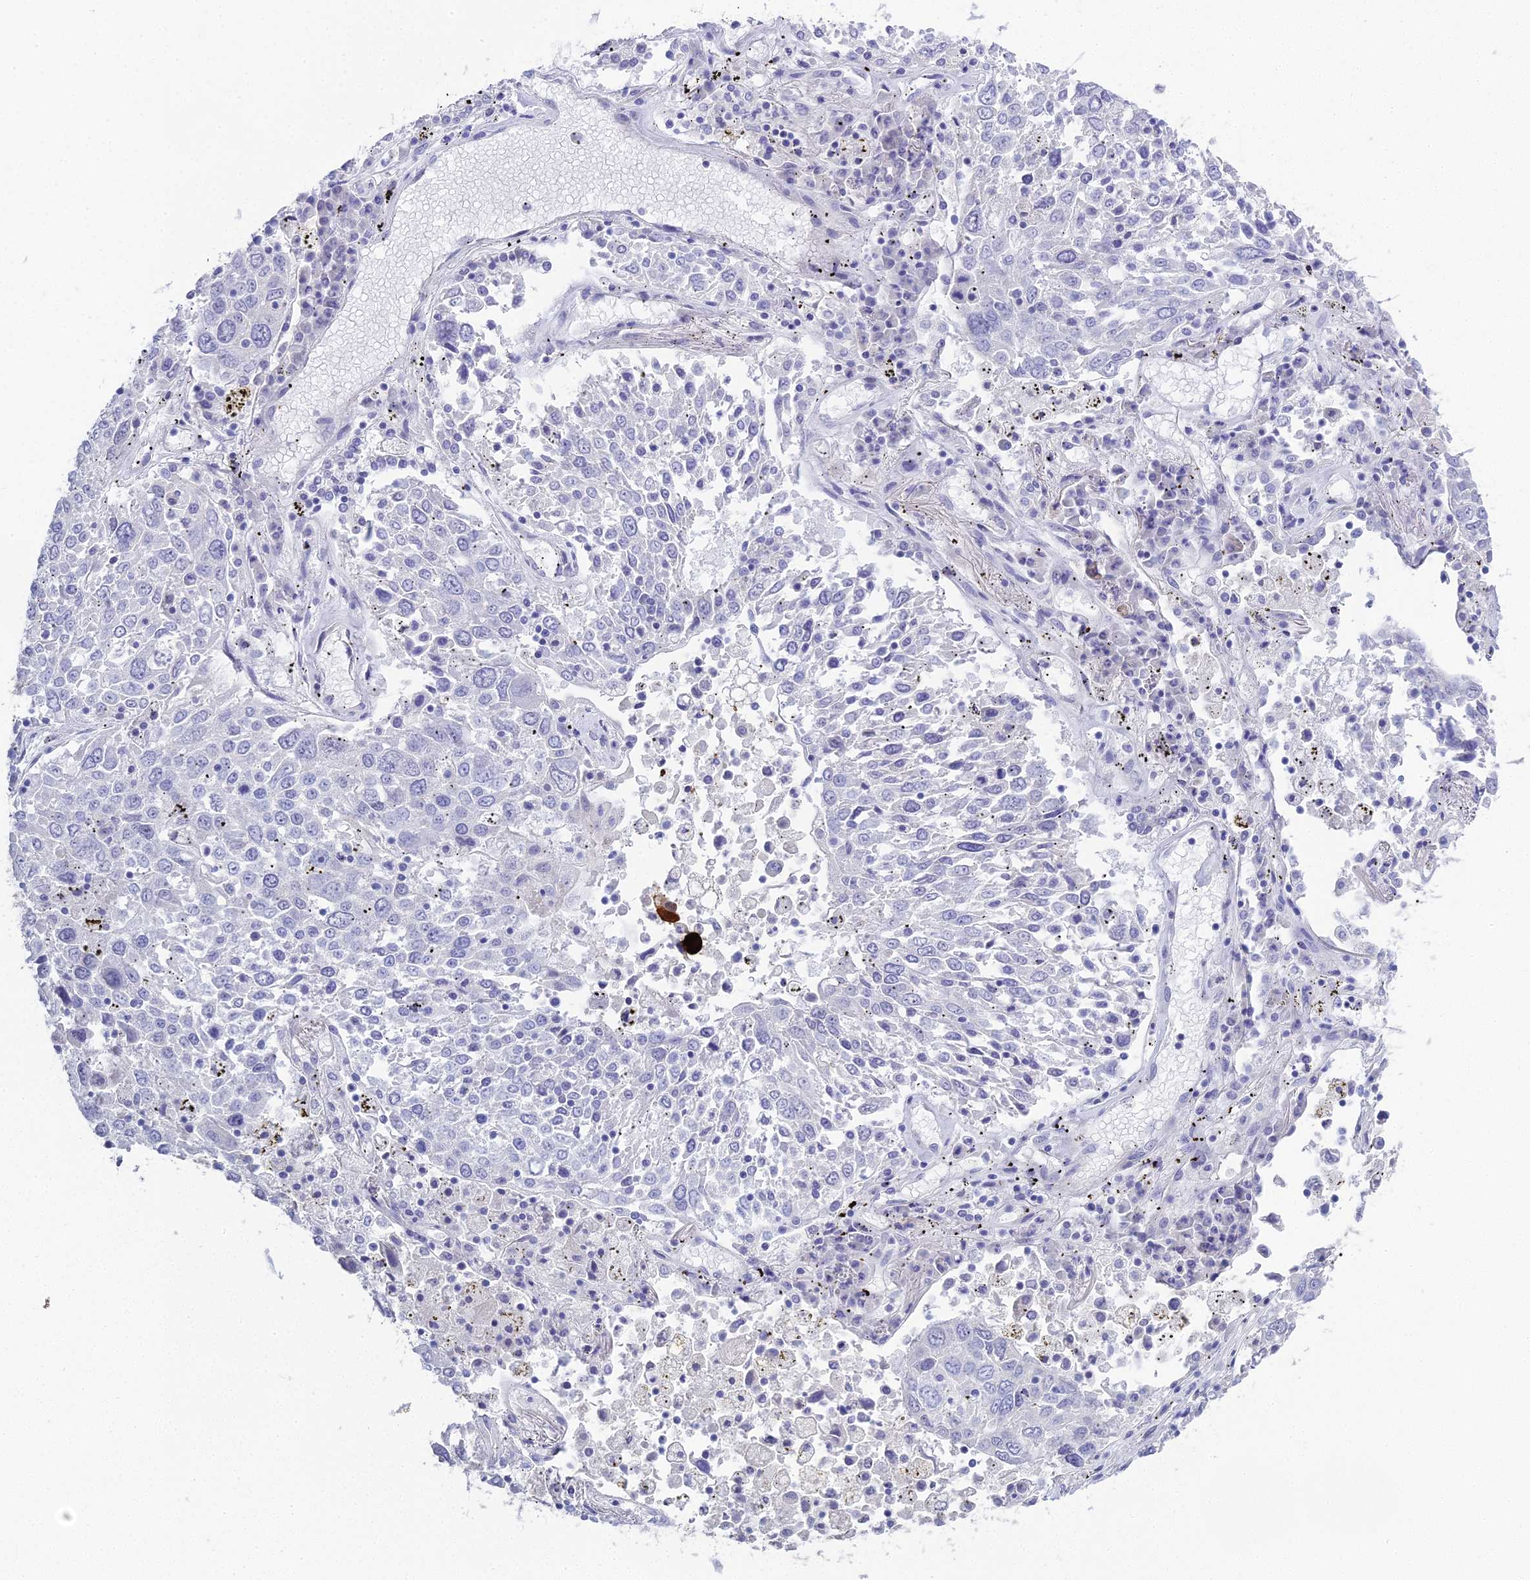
{"staining": {"intensity": "negative", "quantity": "none", "location": "none"}, "tissue": "lung cancer", "cell_type": "Tumor cells", "image_type": "cancer", "snomed": [{"axis": "morphology", "description": "Squamous cell carcinoma, NOS"}, {"axis": "topography", "description": "Lung"}], "caption": "This is a photomicrograph of immunohistochemistry (IHC) staining of squamous cell carcinoma (lung), which shows no expression in tumor cells.", "gene": "S100A7", "patient": {"sex": "male", "age": 65}}